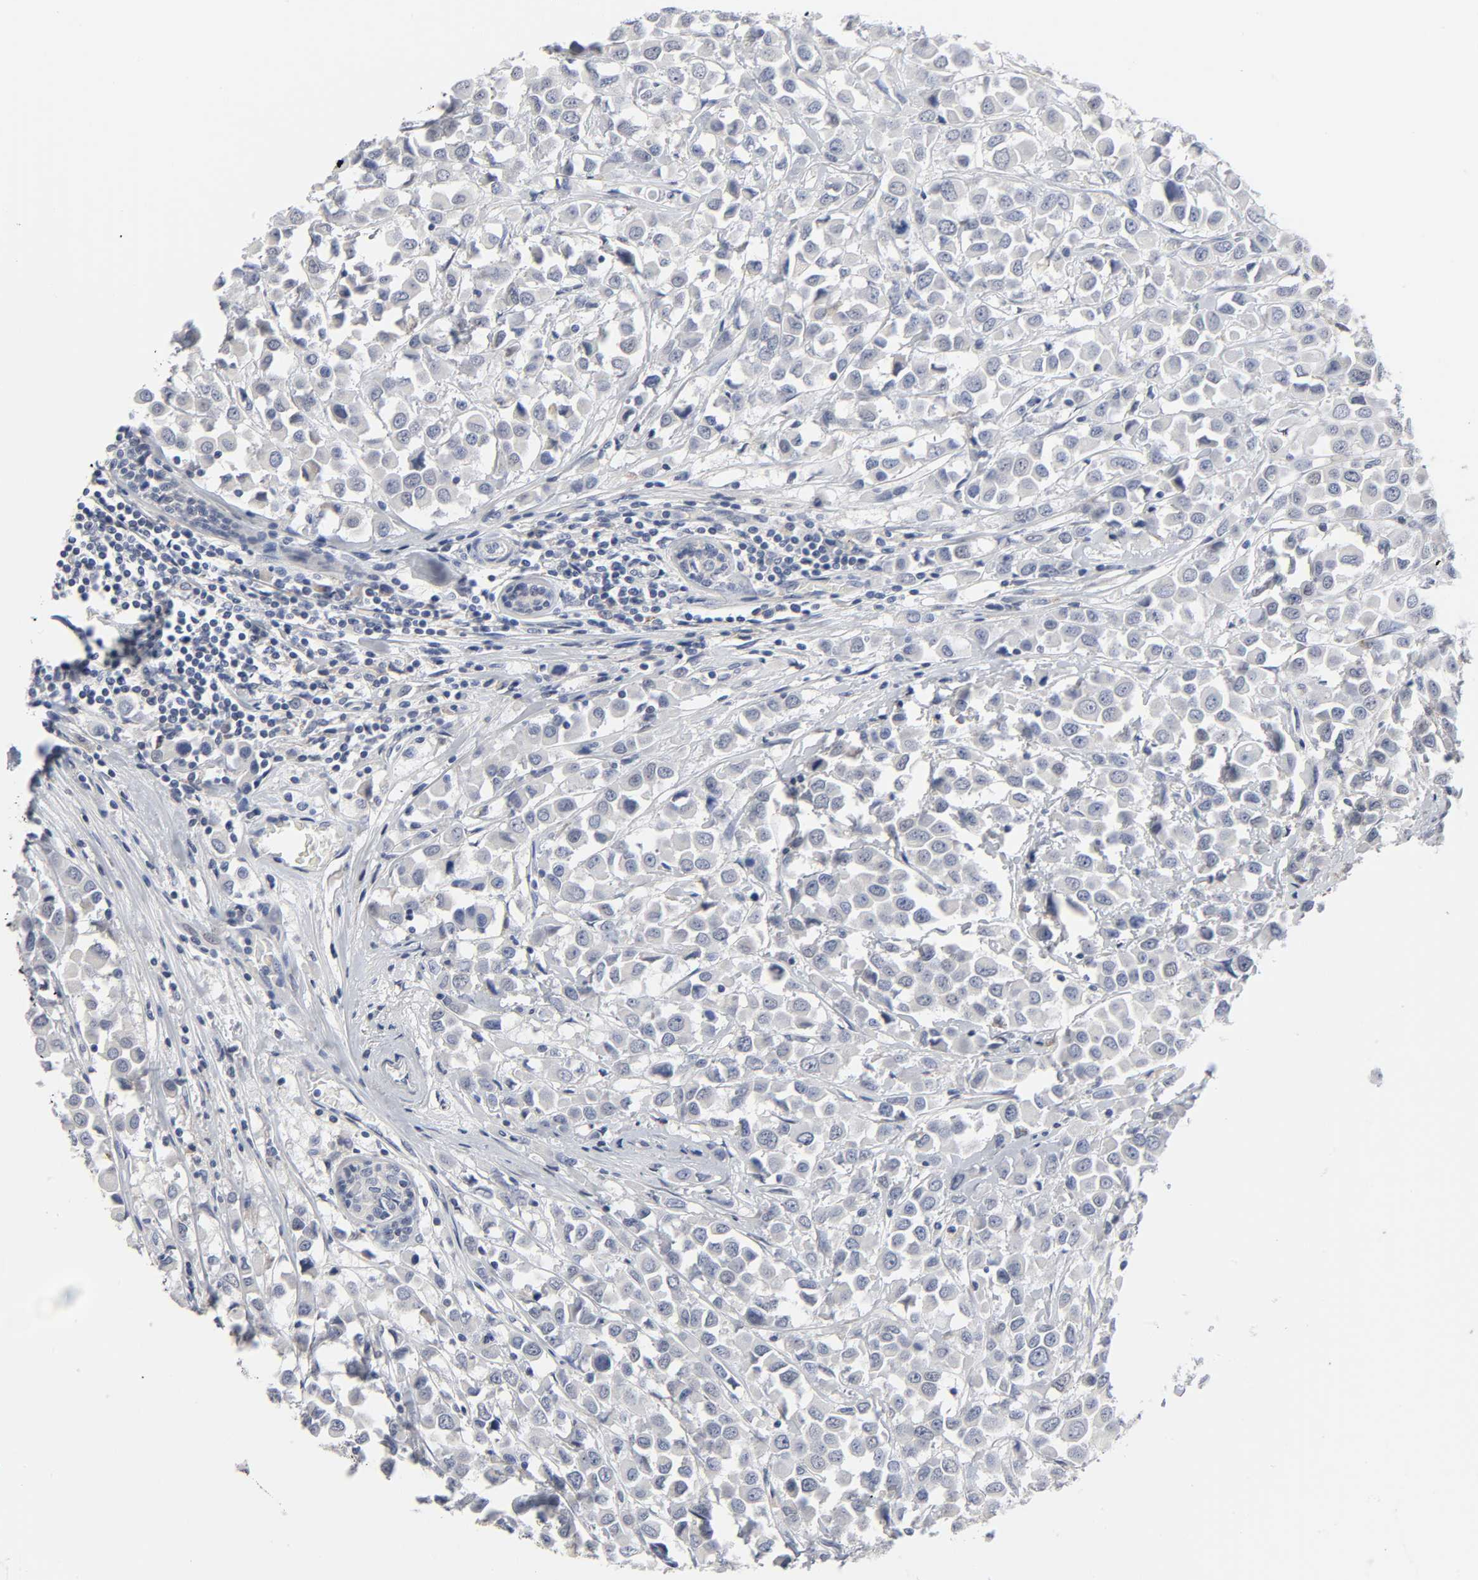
{"staining": {"intensity": "negative", "quantity": "none", "location": "none"}, "tissue": "breast cancer", "cell_type": "Tumor cells", "image_type": "cancer", "snomed": [{"axis": "morphology", "description": "Duct carcinoma"}, {"axis": "topography", "description": "Breast"}], "caption": "A micrograph of human intraductal carcinoma (breast) is negative for staining in tumor cells.", "gene": "SALL2", "patient": {"sex": "female", "age": 61}}